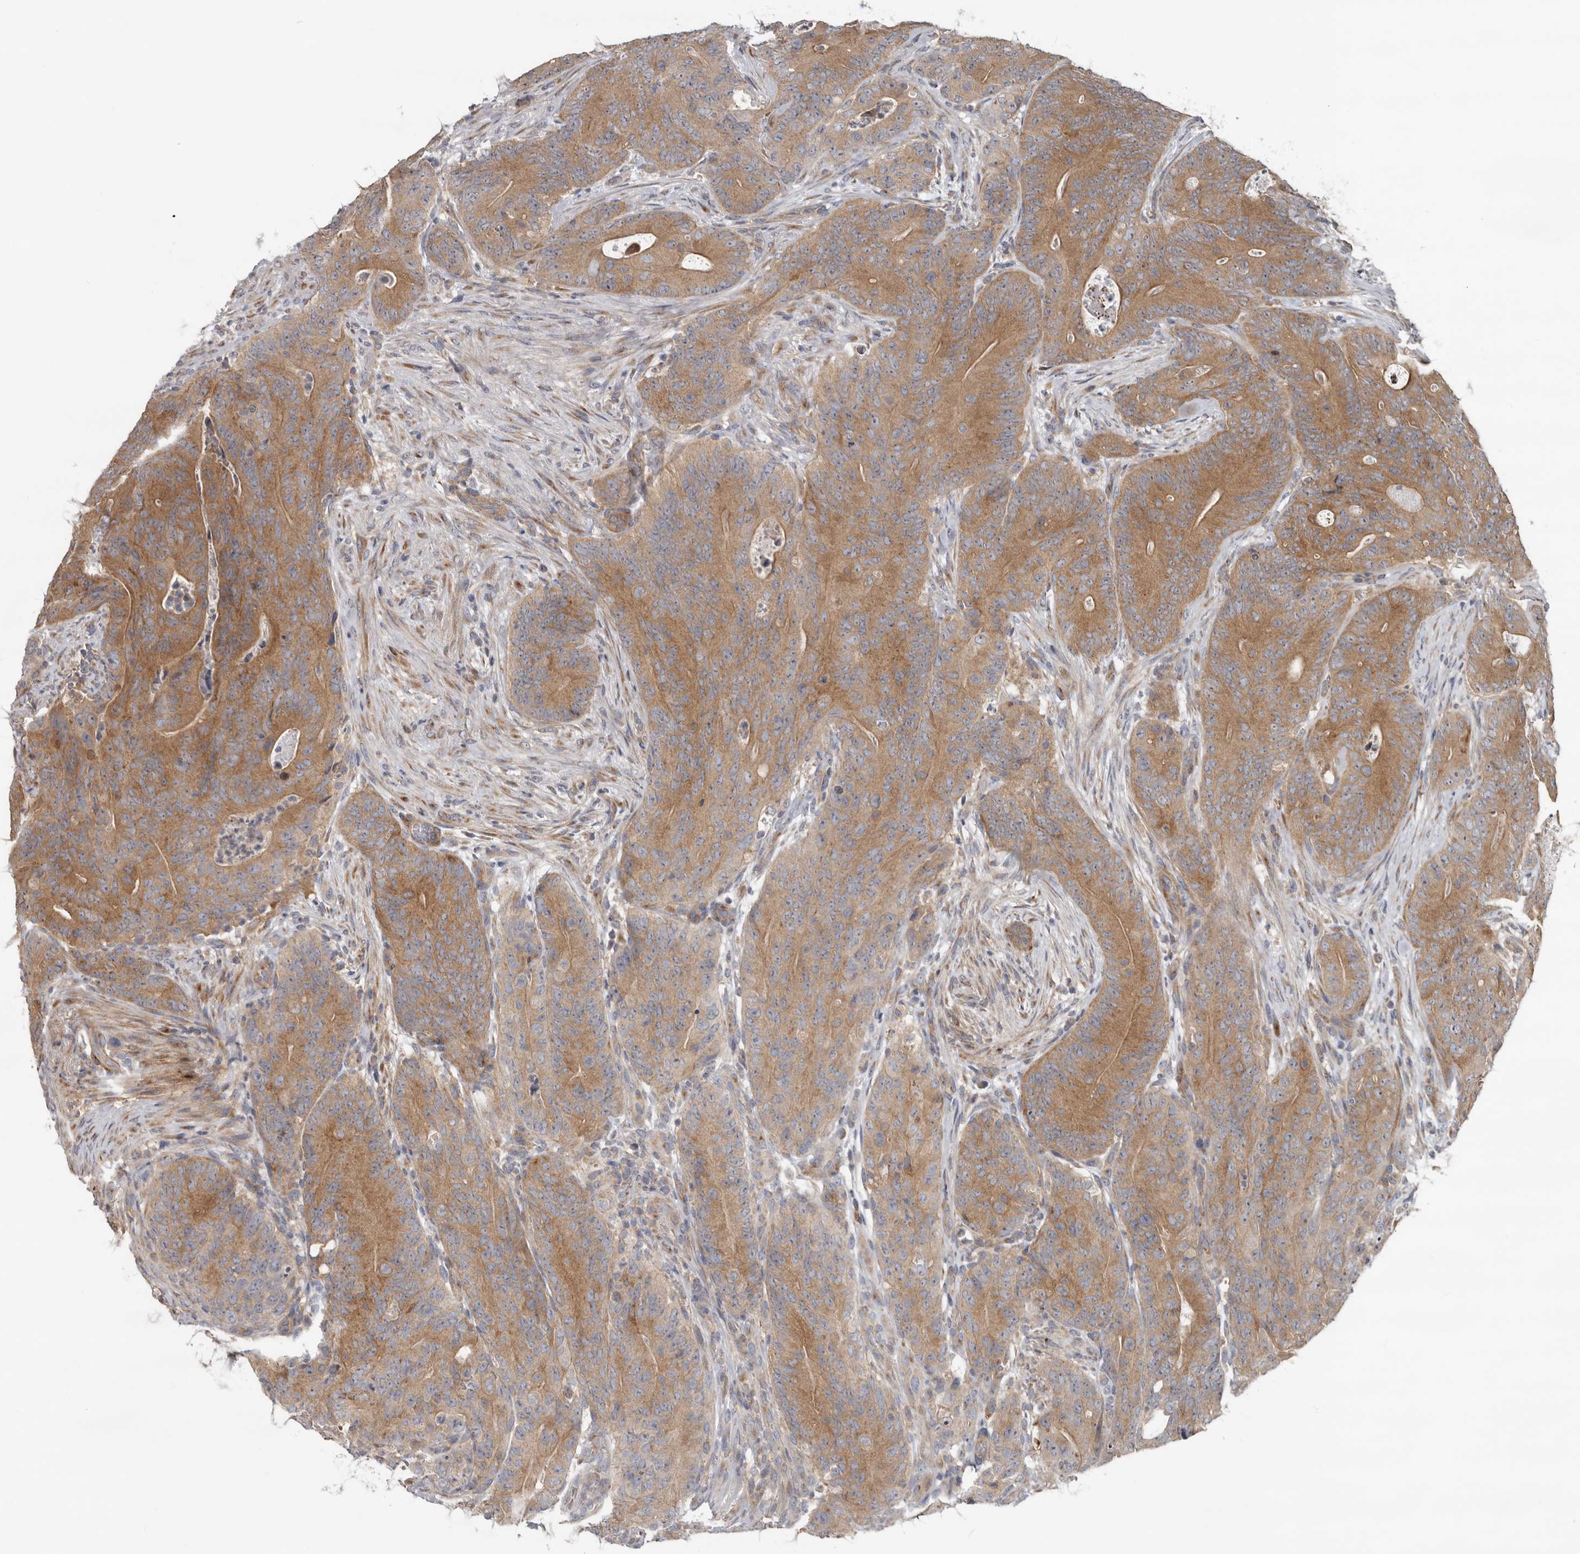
{"staining": {"intensity": "moderate", "quantity": ">75%", "location": "cytoplasmic/membranous"}, "tissue": "colorectal cancer", "cell_type": "Tumor cells", "image_type": "cancer", "snomed": [{"axis": "morphology", "description": "Normal tissue, NOS"}, {"axis": "topography", "description": "Colon"}], "caption": "Immunohistochemical staining of colorectal cancer demonstrates medium levels of moderate cytoplasmic/membranous protein positivity in about >75% of tumor cells.", "gene": "HINT3", "patient": {"sex": "female", "age": 82}}